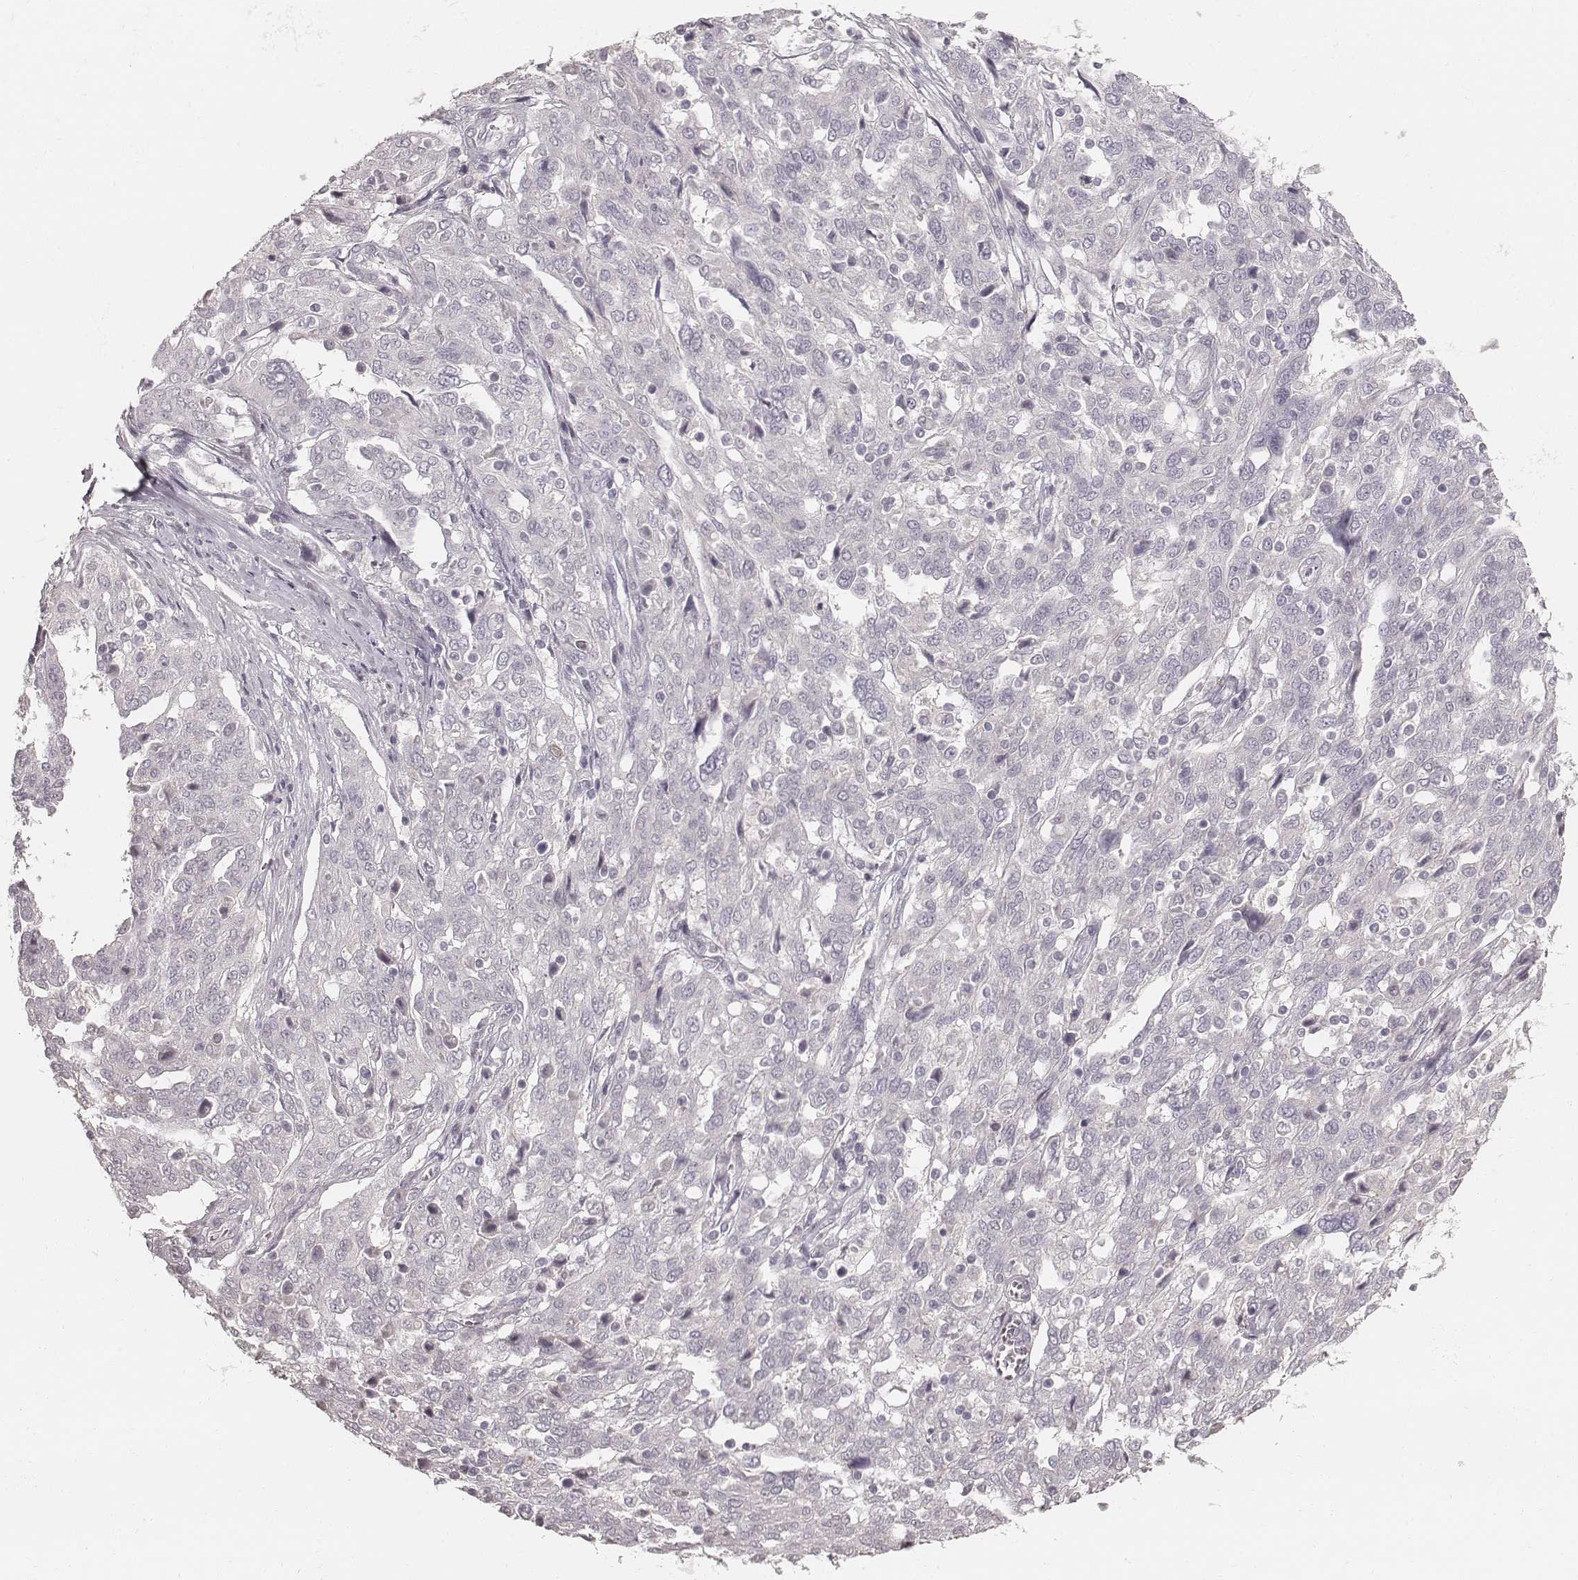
{"staining": {"intensity": "negative", "quantity": "none", "location": "none"}, "tissue": "ovarian cancer", "cell_type": "Tumor cells", "image_type": "cancer", "snomed": [{"axis": "morphology", "description": "Cystadenocarcinoma, serous, NOS"}, {"axis": "topography", "description": "Ovary"}], "caption": "IHC histopathology image of human serous cystadenocarcinoma (ovarian) stained for a protein (brown), which demonstrates no expression in tumor cells. Brightfield microscopy of IHC stained with DAB (3,3'-diaminobenzidine) (brown) and hematoxylin (blue), captured at high magnification.", "gene": "LY6K", "patient": {"sex": "female", "age": 67}}